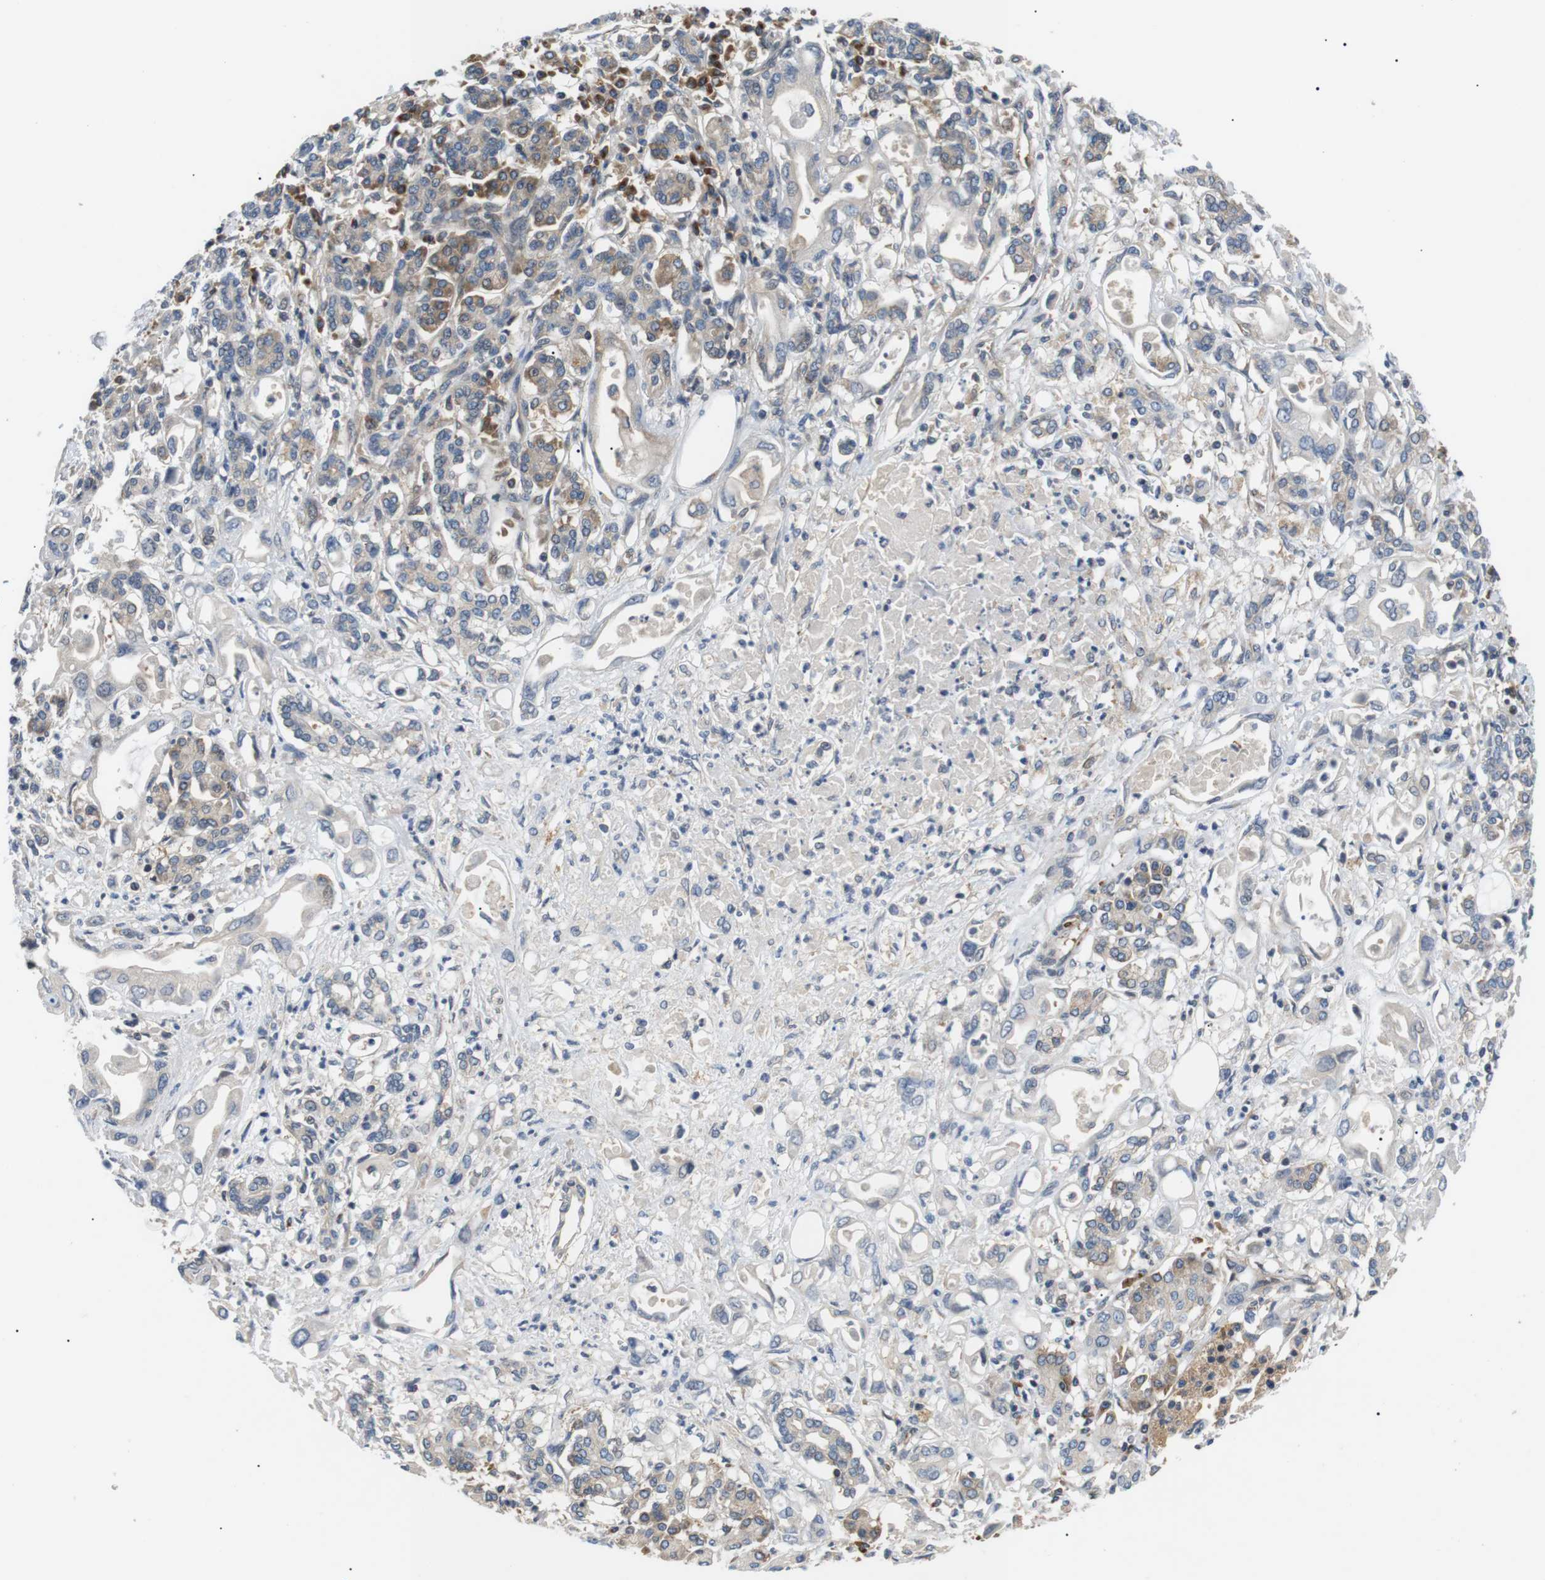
{"staining": {"intensity": "negative", "quantity": "none", "location": "none"}, "tissue": "pancreatic cancer", "cell_type": "Tumor cells", "image_type": "cancer", "snomed": [{"axis": "morphology", "description": "Adenocarcinoma, NOS"}, {"axis": "topography", "description": "Pancreas"}], "caption": "Tumor cells are negative for protein expression in human adenocarcinoma (pancreatic). Nuclei are stained in blue.", "gene": "DIPK1A", "patient": {"sex": "female", "age": 57}}